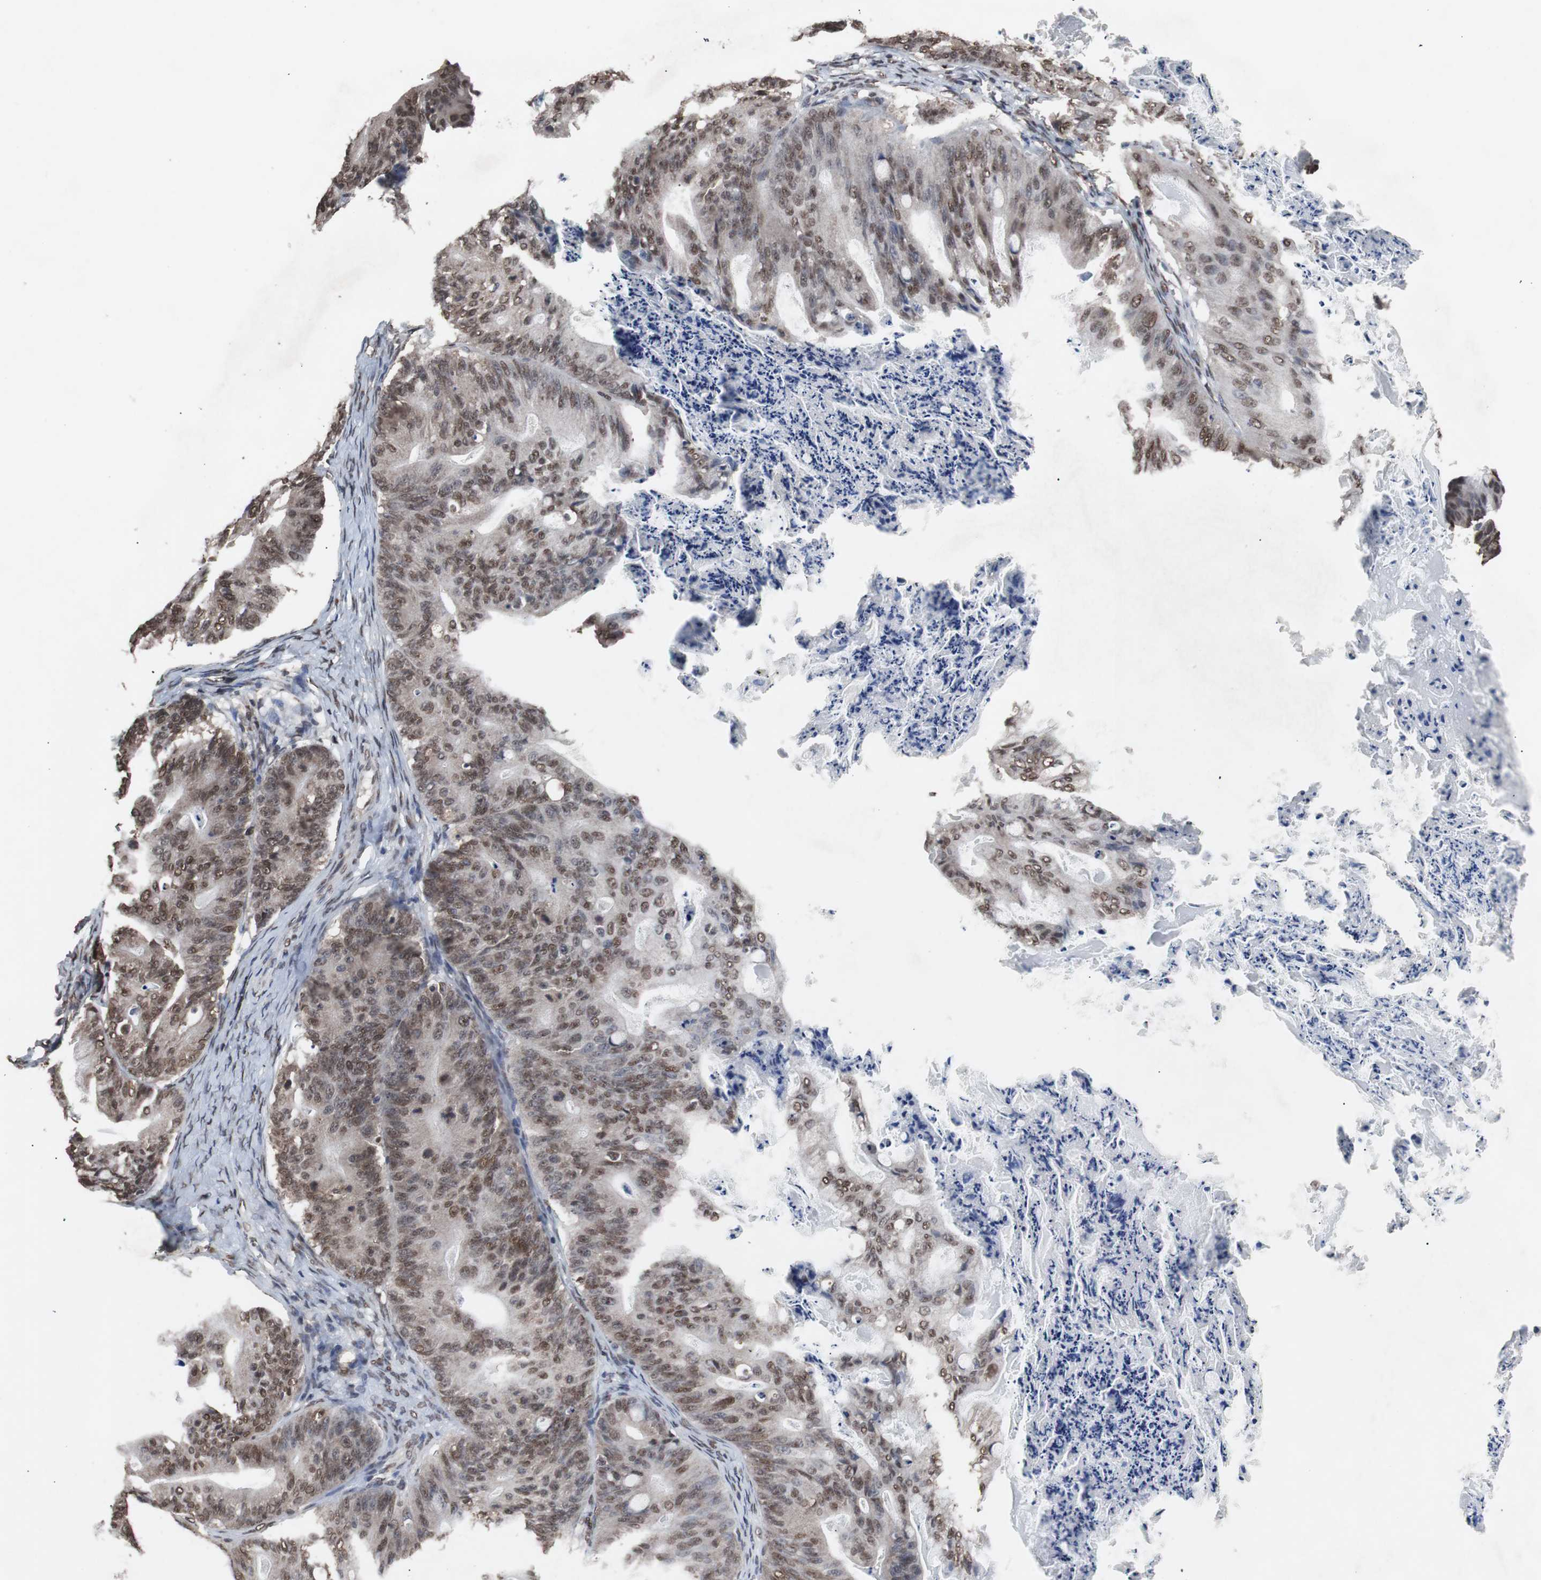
{"staining": {"intensity": "moderate", "quantity": ">75%", "location": "nuclear"}, "tissue": "ovarian cancer", "cell_type": "Tumor cells", "image_type": "cancer", "snomed": [{"axis": "morphology", "description": "Cystadenocarcinoma, mucinous, NOS"}, {"axis": "topography", "description": "Ovary"}], "caption": "Ovarian cancer stained for a protein exhibits moderate nuclear positivity in tumor cells. (DAB (3,3'-diaminobenzidine) IHC with brightfield microscopy, high magnification).", "gene": "MED27", "patient": {"sex": "female", "age": 36}}